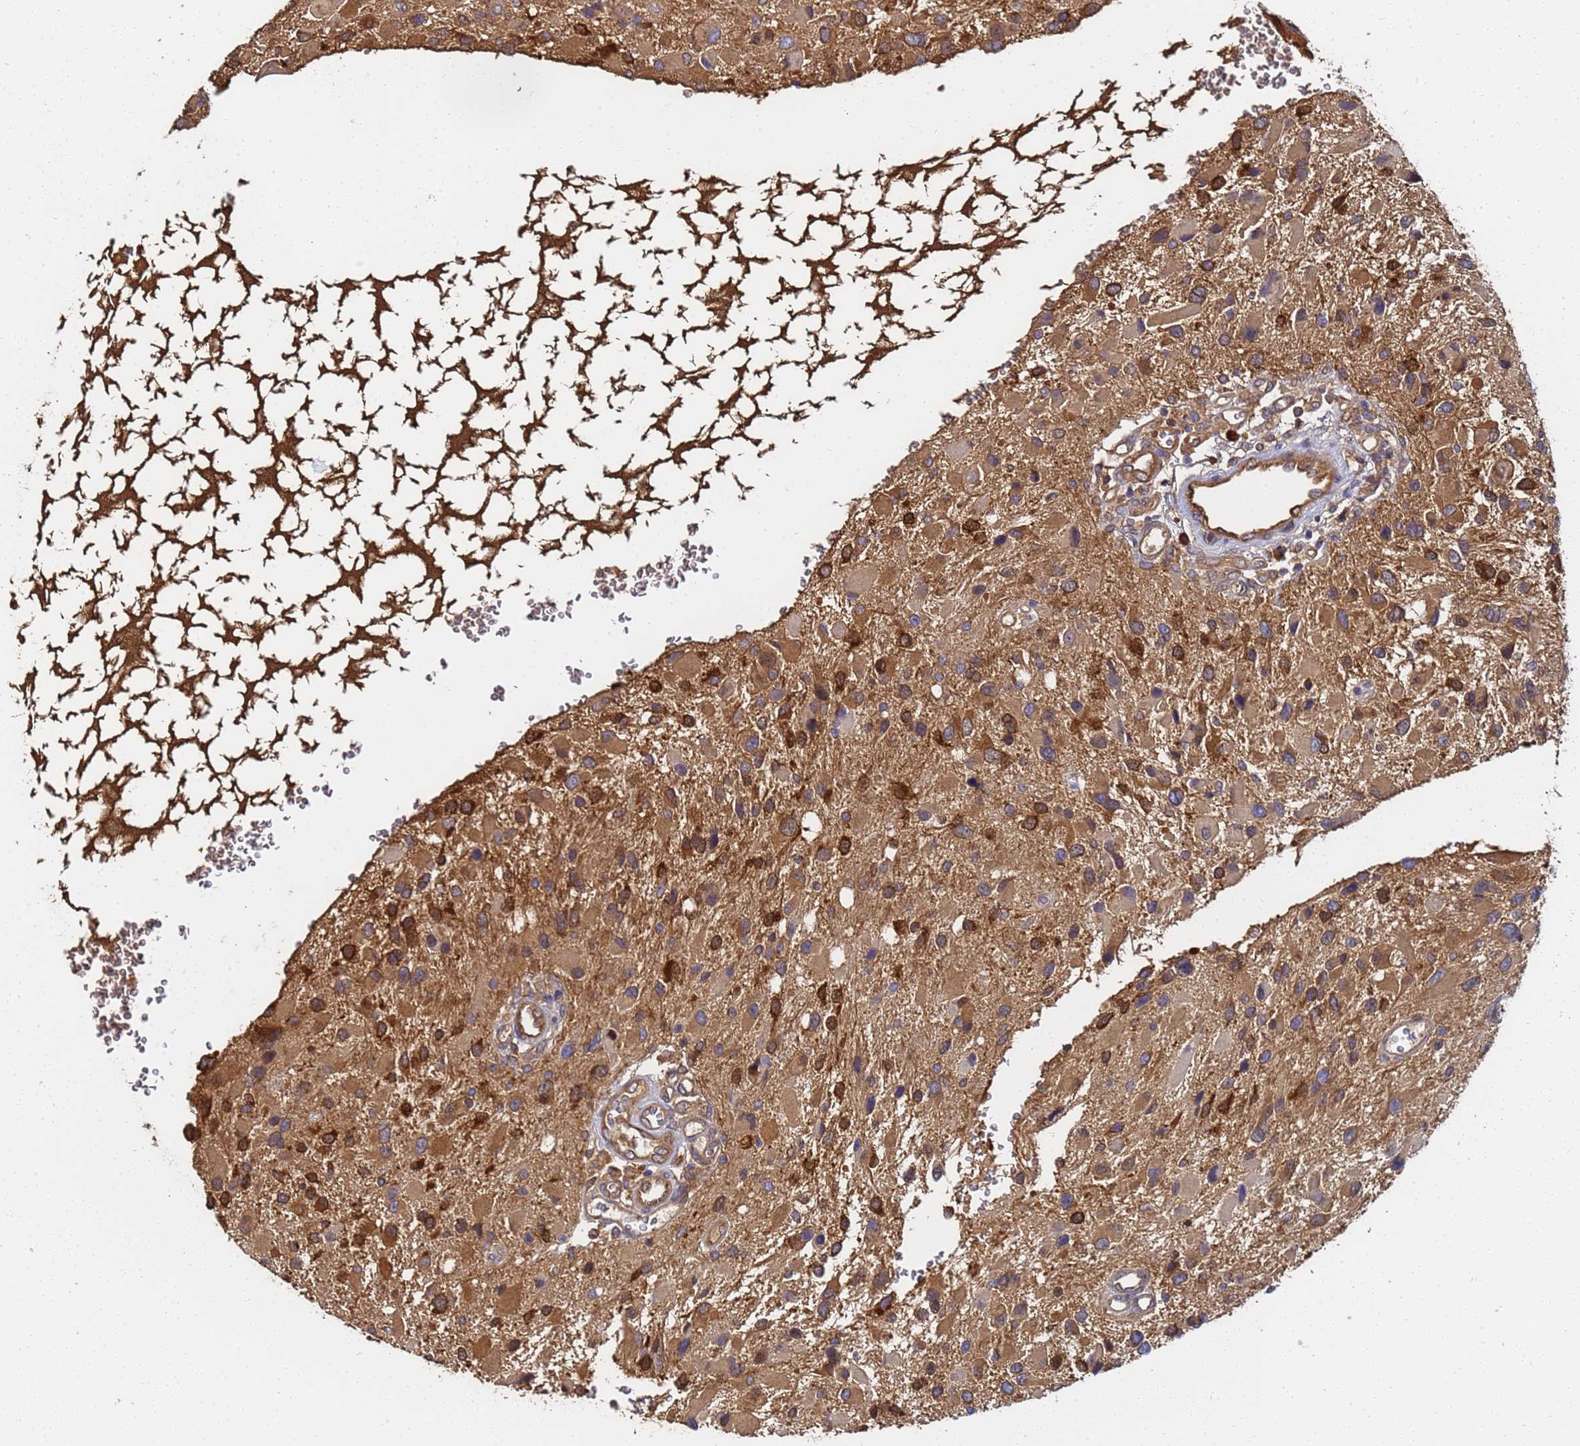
{"staining": {"intensity": "moderate", "quantity": ">75%", "location": "cytoplasmic/membranous,nuclear"}, "tissue": "glioma", "cell_type": "Tumor cells", "image_type": "cancer", "snomed": [{"axis": "morphology", "description": "Glioma, malignant, High grade"}, {"axis": "topography", "description": "Brain"}], "caption": "Protein expression by IHC shows moderate cytoplasmic/membranous and nuclear positivity in about >75% of tumor cells in glioma. (IHC, brightfield microscopy, high magnification).", "gene": "NME1-NME2", "patient": {"sex": "male", "age": 53}}